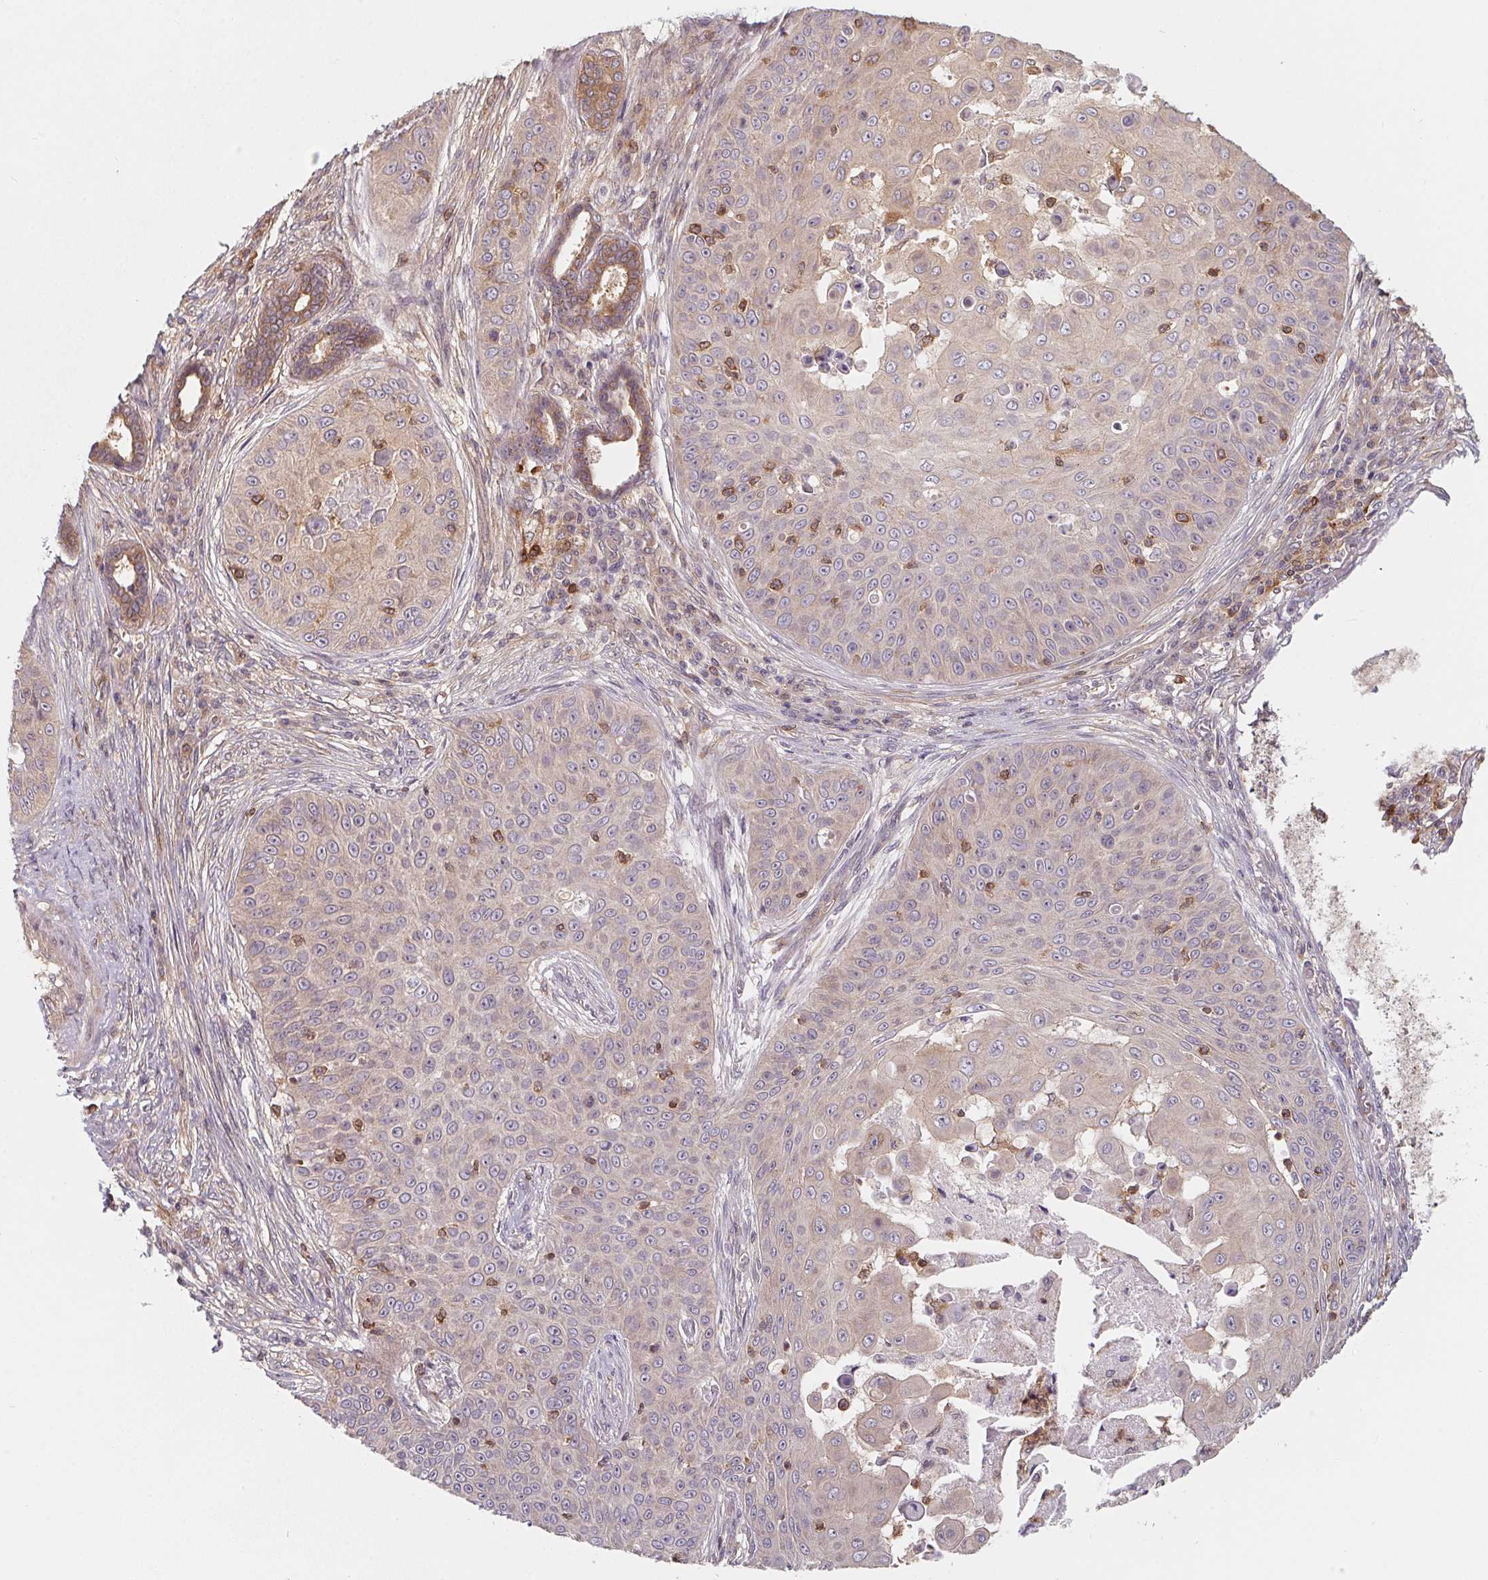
{"staining": {"intensity": "weak", "quantity": "<25%", "location": "cytoplasmic/membranous"}, "tissue": "skin cancer", "cell_type": "Tumor cells", "image_type": "cancer", "snomed": [{"axis": "morphology", "description": "Squamous cell carcinoma, NOS"}, {"axis": "topography", "description": "Skin"}], "caption": "Protein analysis of skin cancer (squamous cell carcinoma) demonstrates no significant expression in tumor cells.", "gene": "ANKRD13A", "patient": {"sex": "male", "age": 82}}